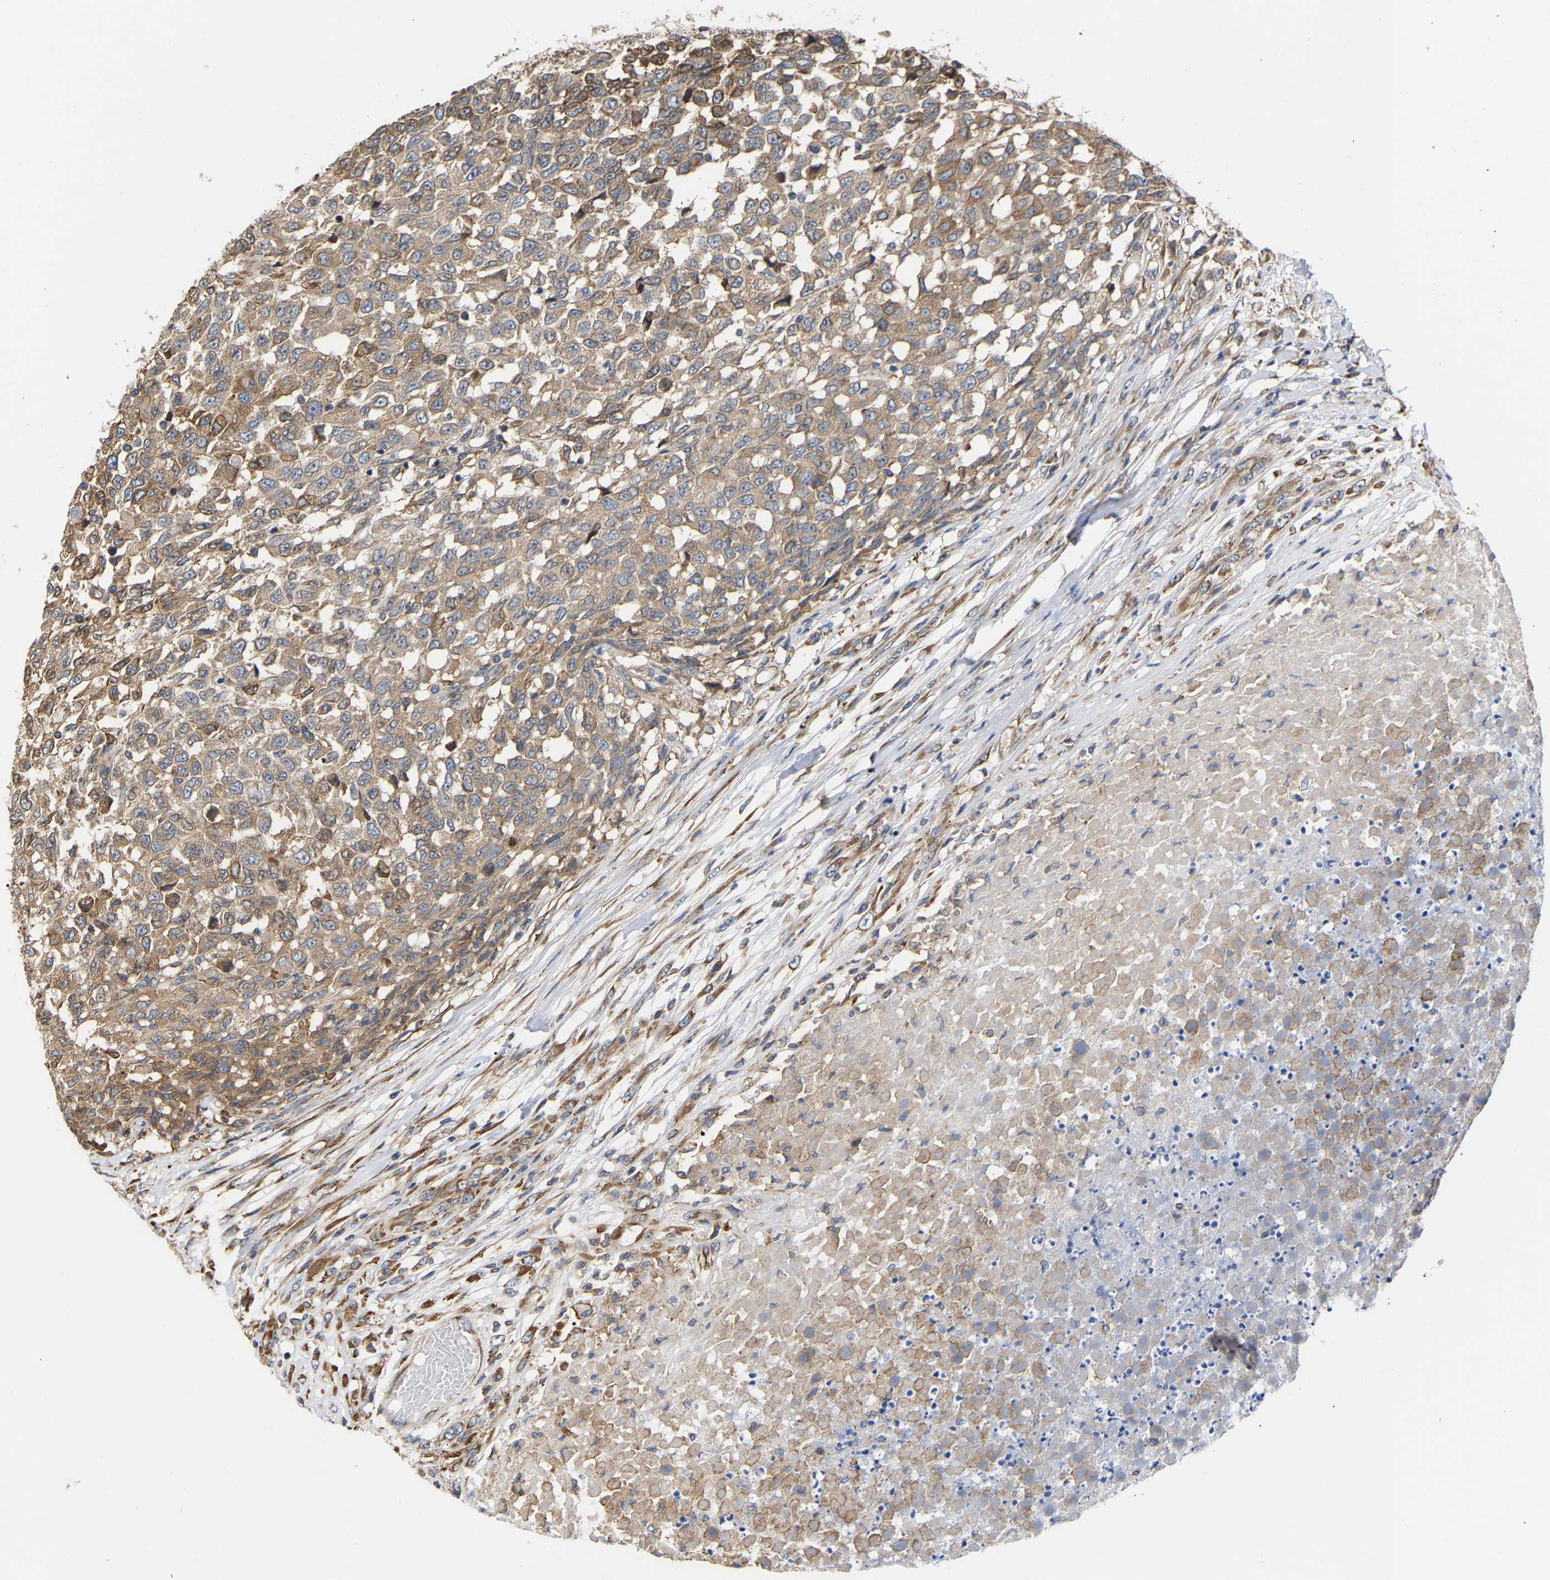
{"staining": {"intensity": "moderate", "quantity": ">75%", "location": "cytoplasmic/membranous"}, "tissue": "testis cancer", "cell_type": "Tumor cells", "image_type": "cancer", "snomed": [{"axis": "morphology", "description": "Seminoma, NOS"}, {"axis": "topography", "description": "Testis"}], "caption": "Immunohistochemistry (IHC) of testis seminoma shows medium levels of moderate cytoplasmic/membranous staining in approximately >75% of tumor cells.", "gene": "ARAP1", "patient": {"sex": "male", "age": 59}}